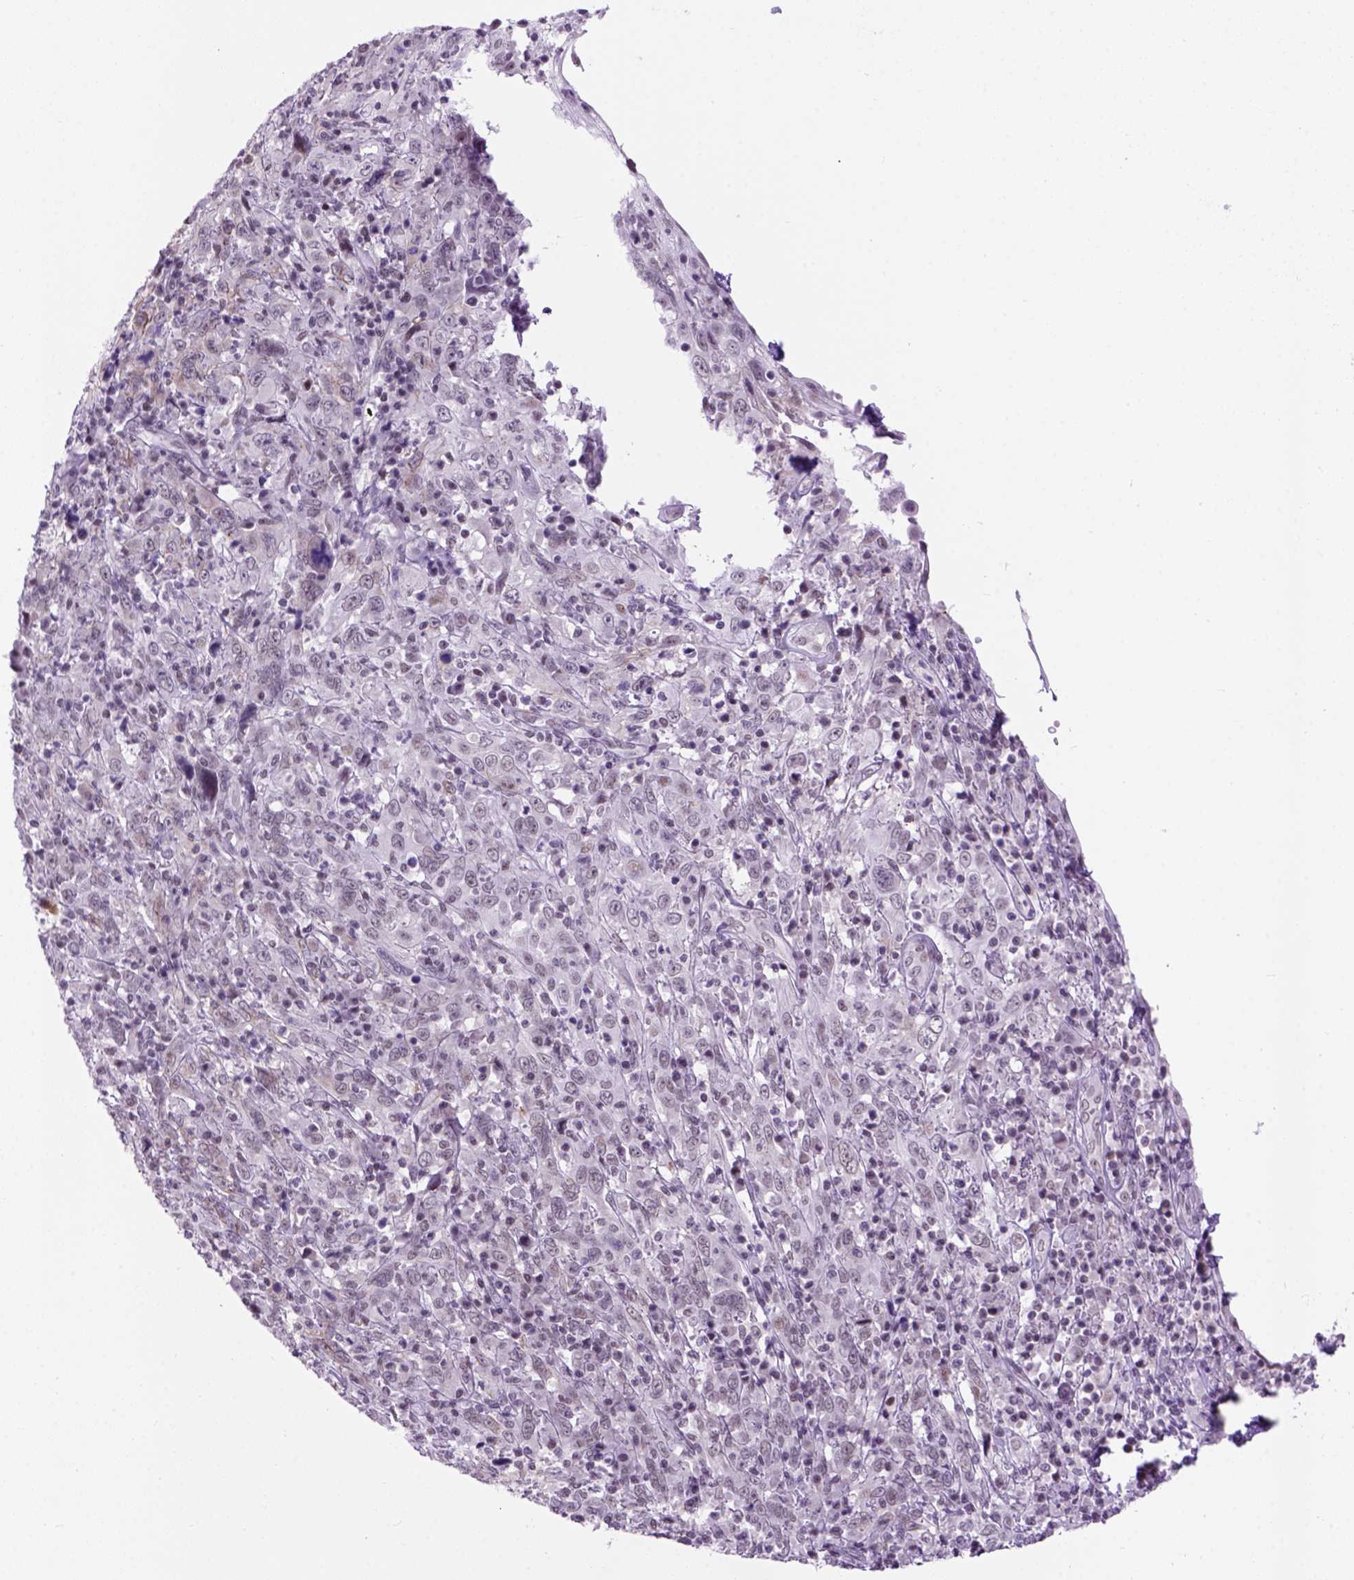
{"staining": {"intensity": "negative", "quantity": "none", "location": "none"}, "tissue": "cervical cancer", "cell_type": "Tumor cells", "image_type": "cancer", "snomed": [{"axis": "morphology", "description": "Squamous cell carcinoma, NOS"}, {"axis": "topography", "description": "Cervix"}], "caption": "Cervical cancer (squamous cell carcinoma) was stained to show a protein in brown. There is no significant staining in tumor cells.", "gene": "TBPL1", "patient": {"sex": "female", "age": 46}}